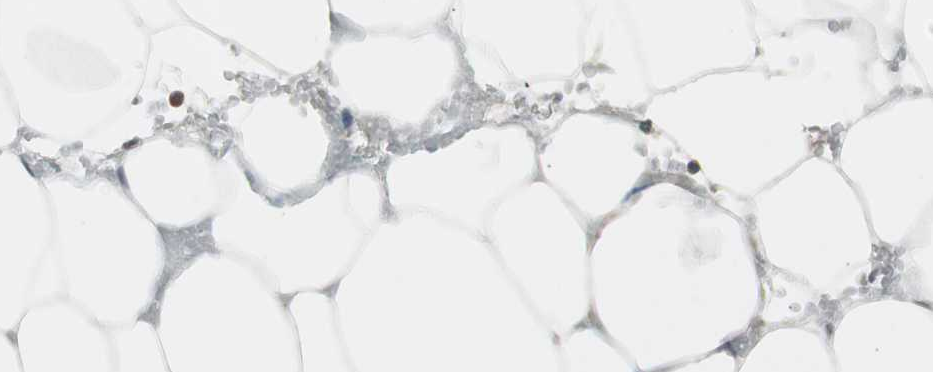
{"staining": {"intensity": "weak", "quantity": "25%-75%", "location": "cytoplasmic/membranous"}, "tissue": "adipose tissue", "cell_type": "Adipocytes", "image_type": "normal", "snomed": [{"axis": "morphology", "description": "Normal tissue, NOS"}, {"axis": "topography", "description": "Breast"}, {"axis": "topography", "description": "Adipose tissue"}], "caption": "Adipose tissue stained with a brown dye displays weak cytoplasmic/membranous positive staining in approximately 25%-75% of adipocytes.", "gene": "PCDHB15", "patient": {"sex": "female", "age": 25}}